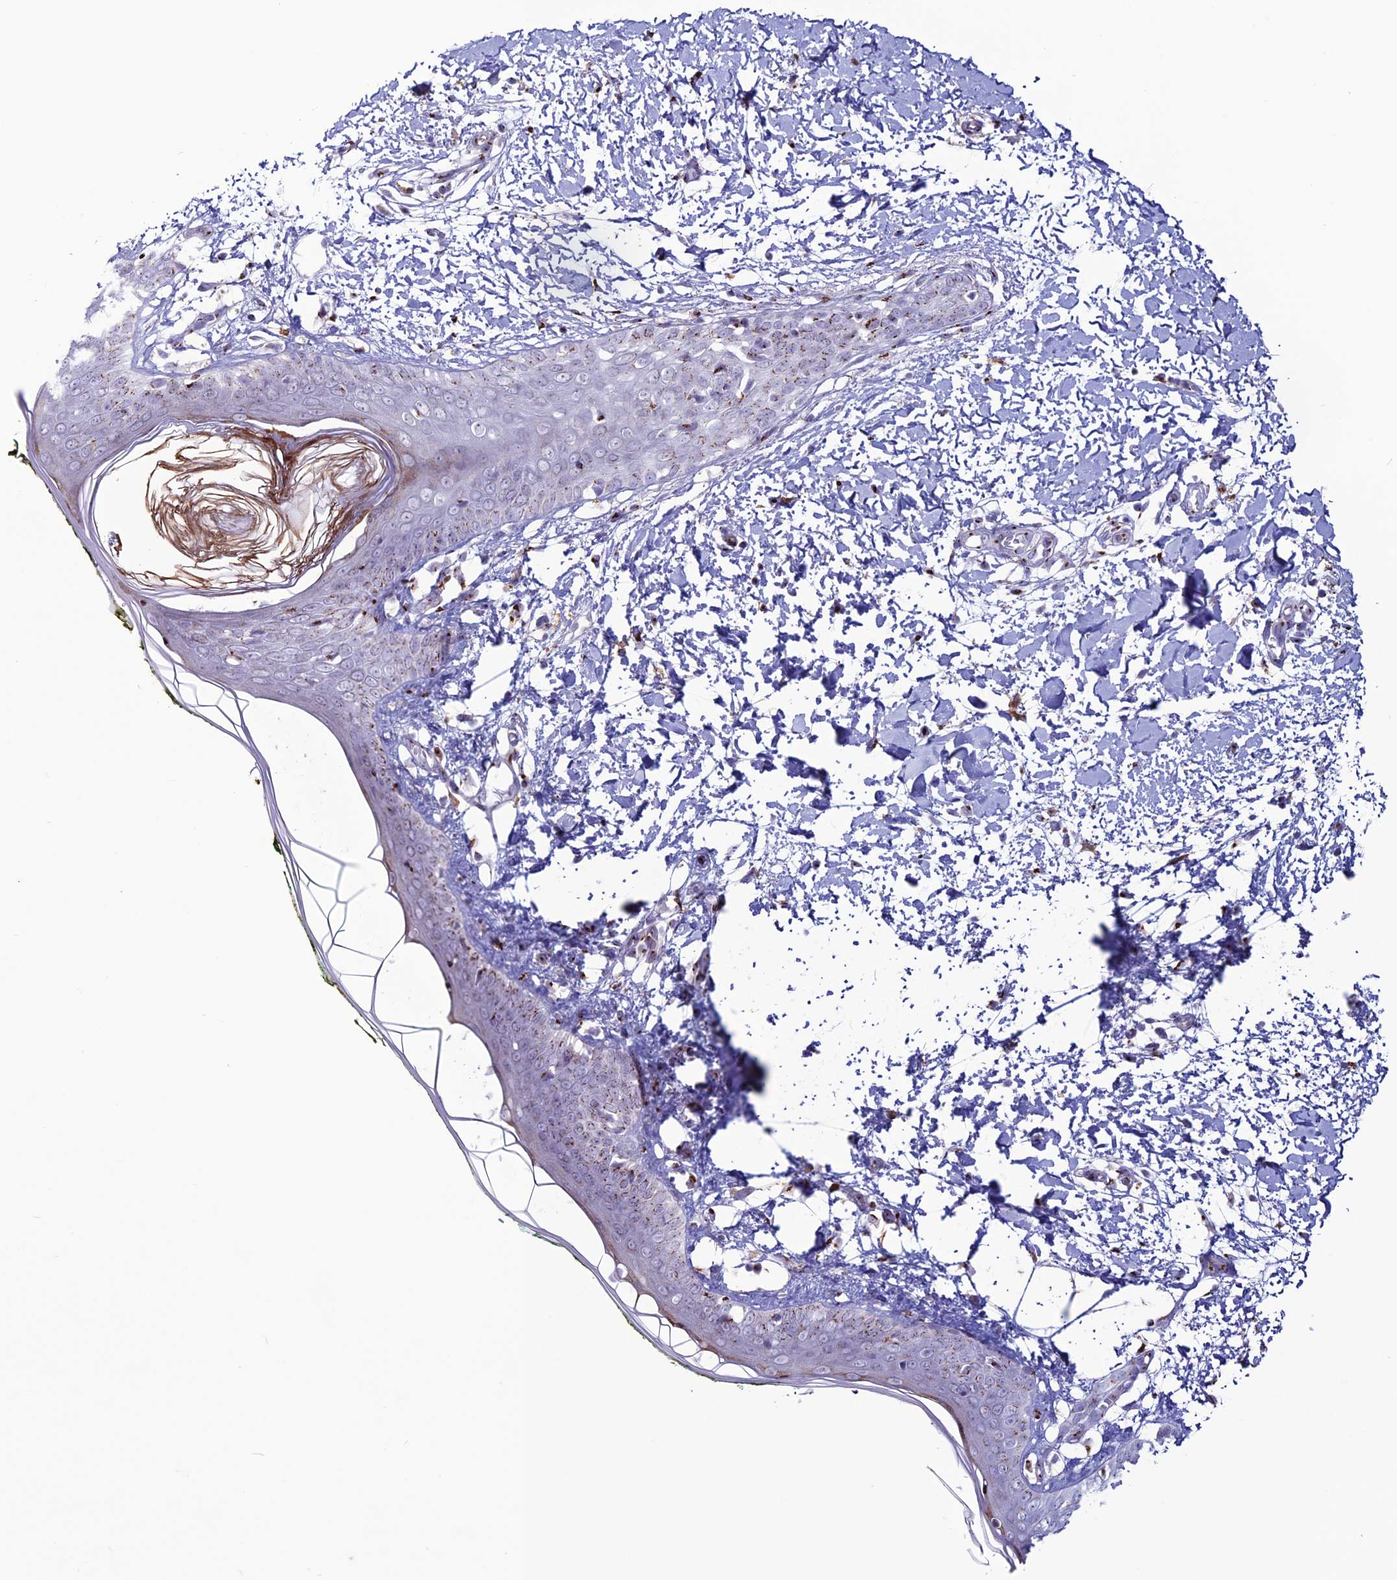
{"staining": {"intensity": "weak", "quantity": "25%-75%", "location": "cytoplasmic/membranous"}, "tissue": "skin", "cell_type": "Fibroblasts", "image_type": "normal", "snomed": [{"axis": "morphology", "description": "Normal tissue, NOS"}, {"axis": "topography", "description": "Skin"}], "caption": "An immunohistochemistry (IHC) histopathology image of unremarkable tissue is shown. Protein staining in brown shows weak cytoplasmic/membranous positivity in skin within fibroblasts.", "gene": "PLEKHA4", "patient": {"sex": "female", "age": 34}}